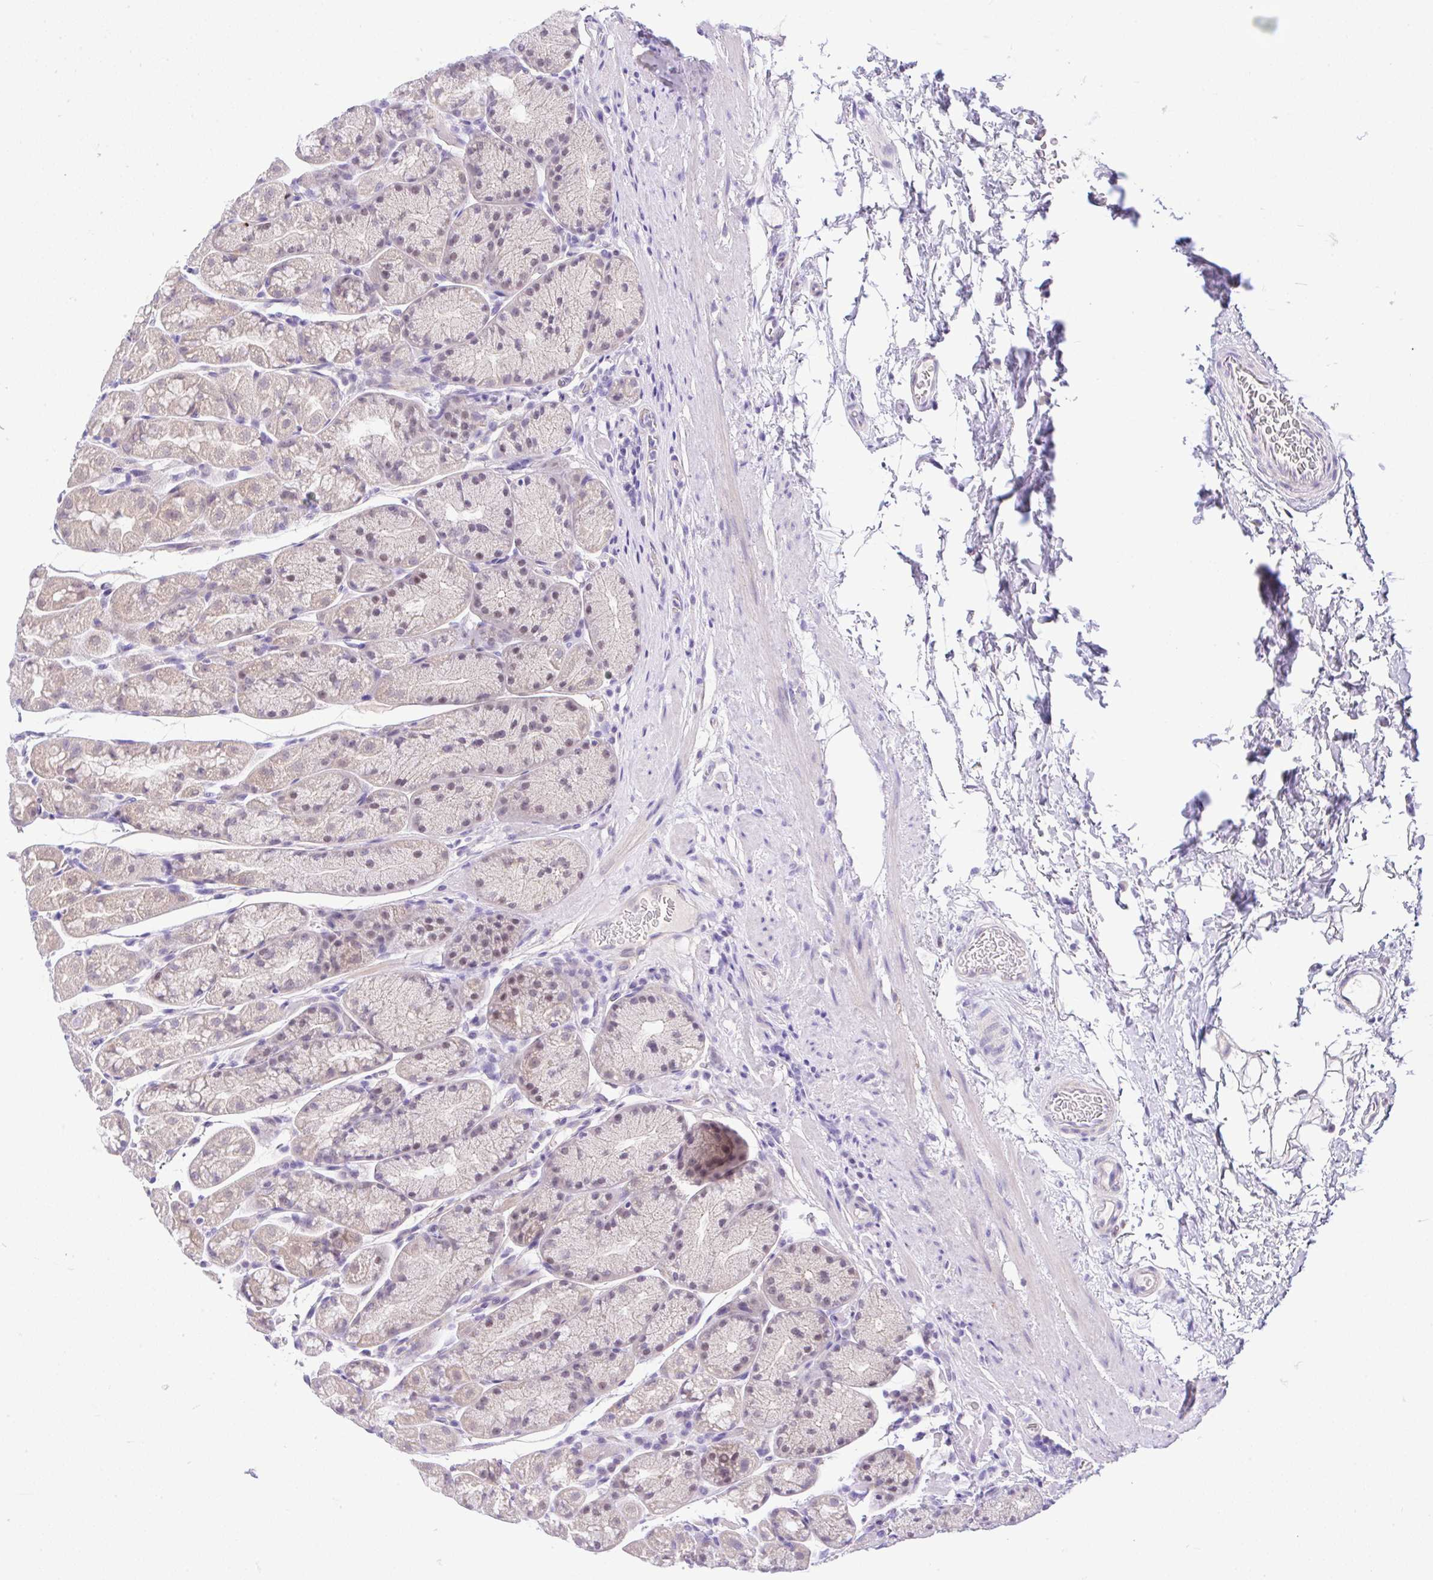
{"staining": {"intensity": "weak", "quantity": "<25%", "location": "cytoplasmic/membranous"}, "tissue": "stomach", "cell_type": "Glandular cells", "image_type": "normal", "snomed": [{"axis": "morphology", "description": "Normal tissue, NOS"}, {"axis": "topography", "description": "Stomach, lower"}], "caption": "Stomach stained for a protein using IHC demonstrates no expression glandular cells.", "gene": "ANO4", "patient": {"sex": "male", "age": 67}}